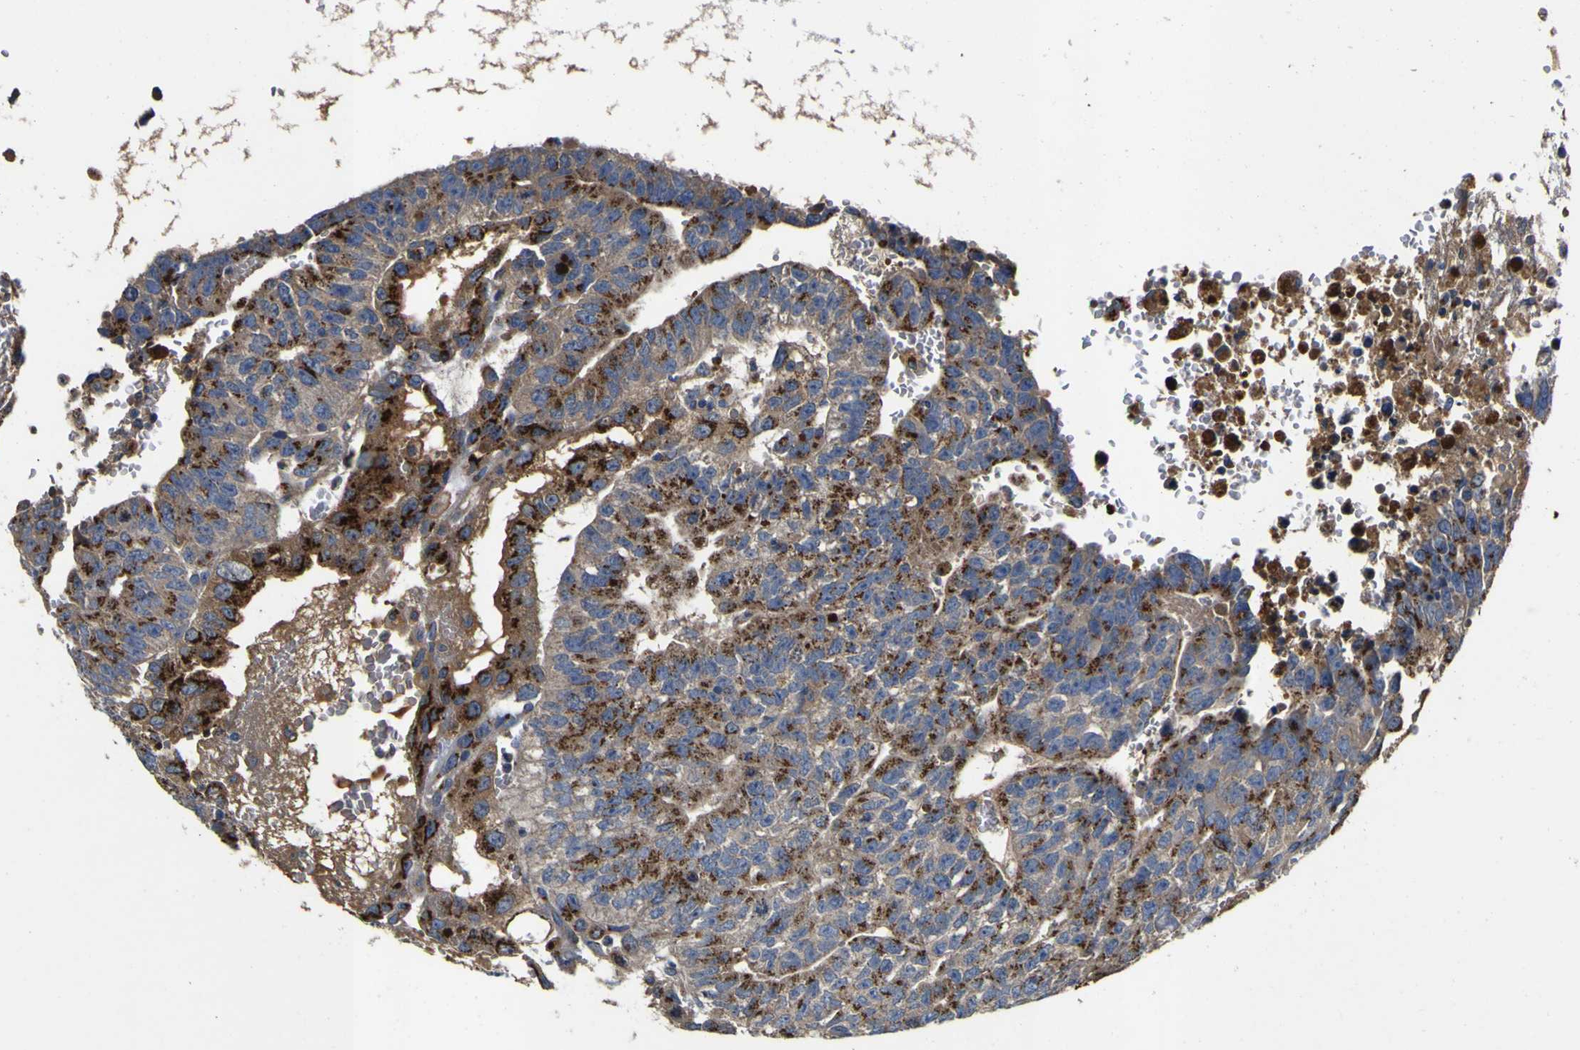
{"staining": {"intensity": "strong", "quantity": ">75%", "location": "cytoplasmic/membranous"}, "tissue": "testis cancer", "cell_type": "Tumor cells", "image_type": "cancer", "snomed": [{"axis": "morphology", "description": "Seminoma, NOS"}, {"axis": "morphology", "description": "Carcinoma, Embryonal, NOS"}, {"axis": "topography", "description": "Testis"}], "caption": "IHC micrograph of human testis cancer (embryonal carcinoma) stained for a protein (brown), which demonstrates high levels of strong cytoplasmic/membranous positivity in about >75% of tumor cells.", "gene": "COA1", "patient": {"sex": "male", "age": 52}}